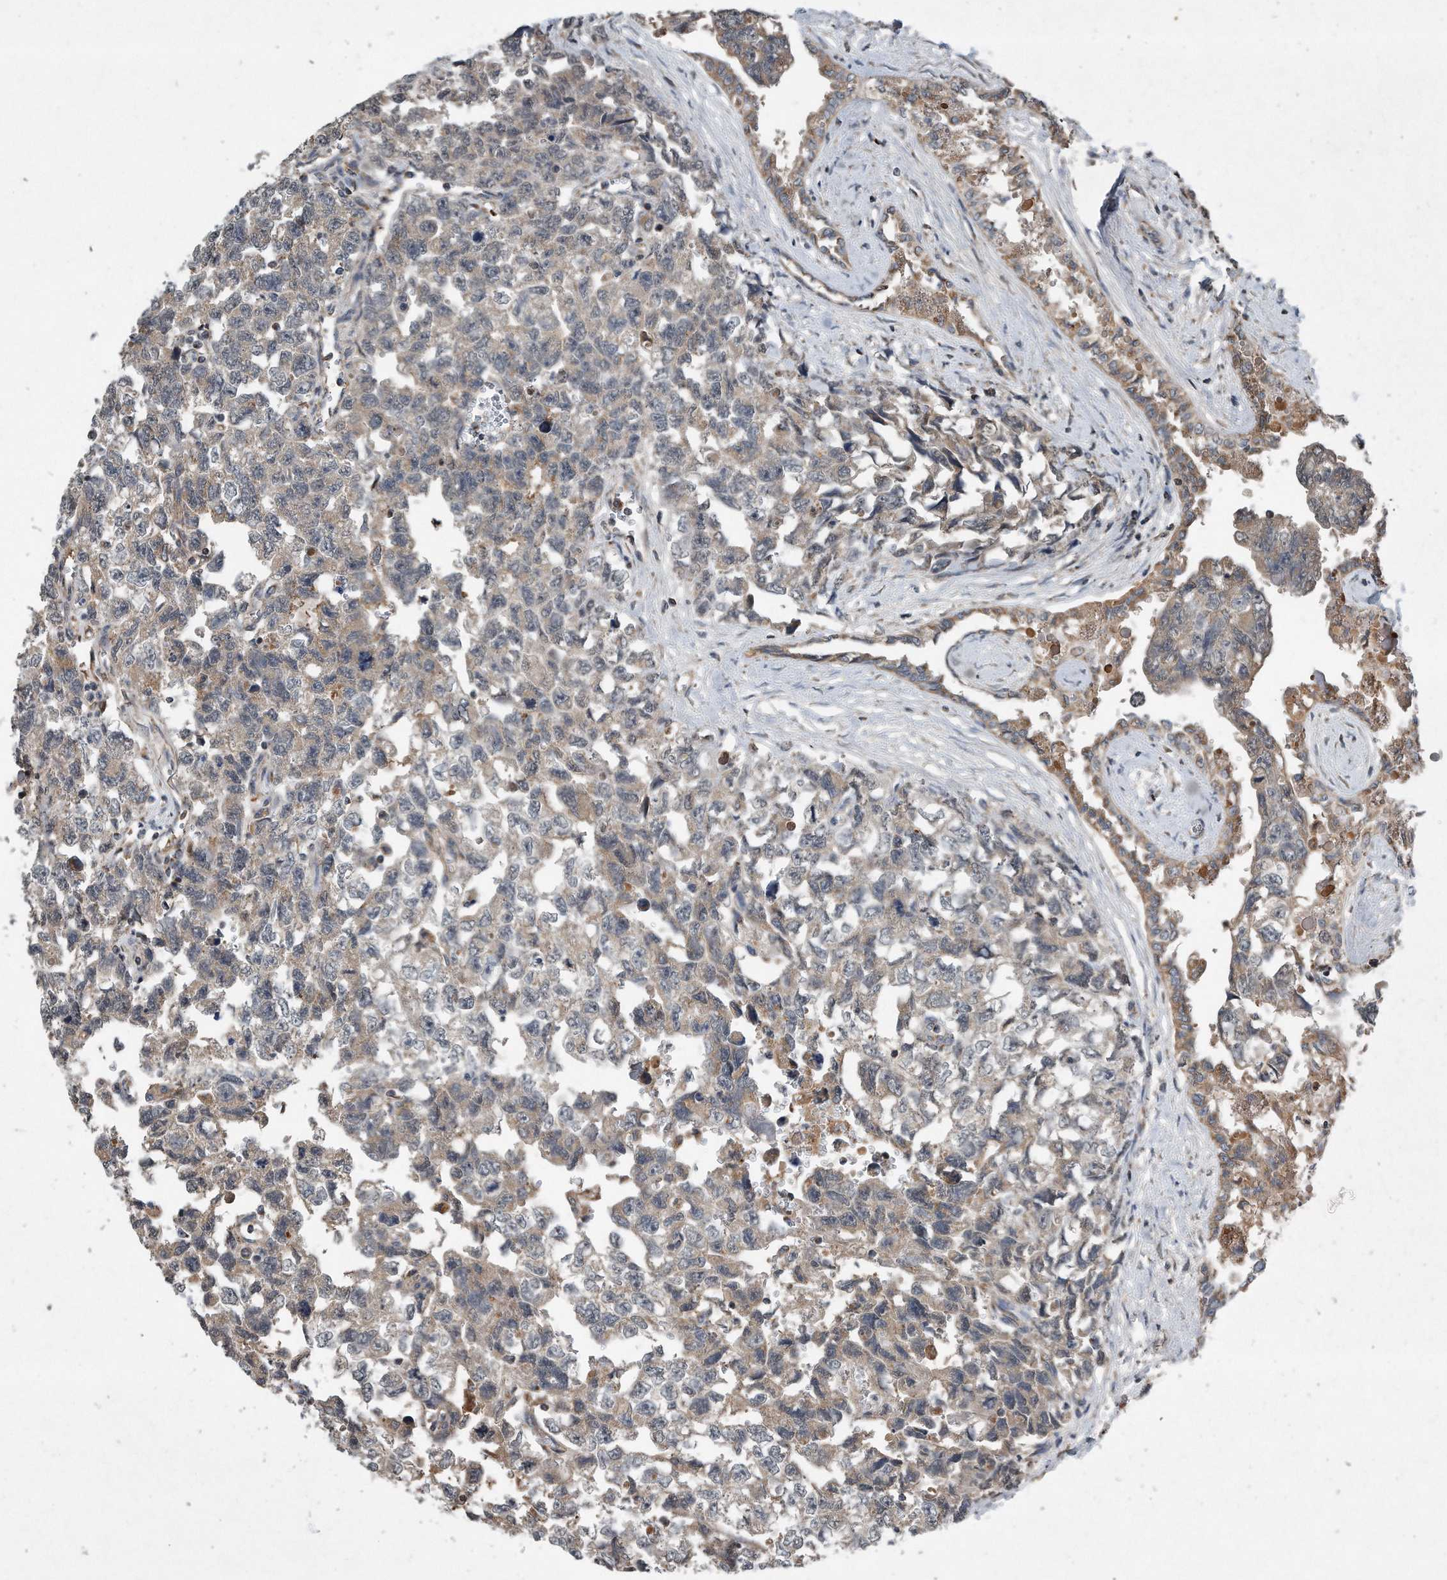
{"staining": {"intensity": "moderate", "quantity": "25%-75%", "location": "cytoplasmic/membranous"}, "tissue": "testis cancer", "cell_type": "Tumor cells", "image_type": "cancer", "snomed": [{"axis": "morphology", "description": "Carcinoma, Embryonal, NOS"}, {"axis": "topography", "description": "Testis"}], "caption": "About 25%-75% of tumor cells in human testis cancer exhibit moderate cytoplasmic/membranous protein staining as visualized by brown immunohistochemical staining.", "gene": "SDHA", "patient": {"sex": "male", "age": 31}}